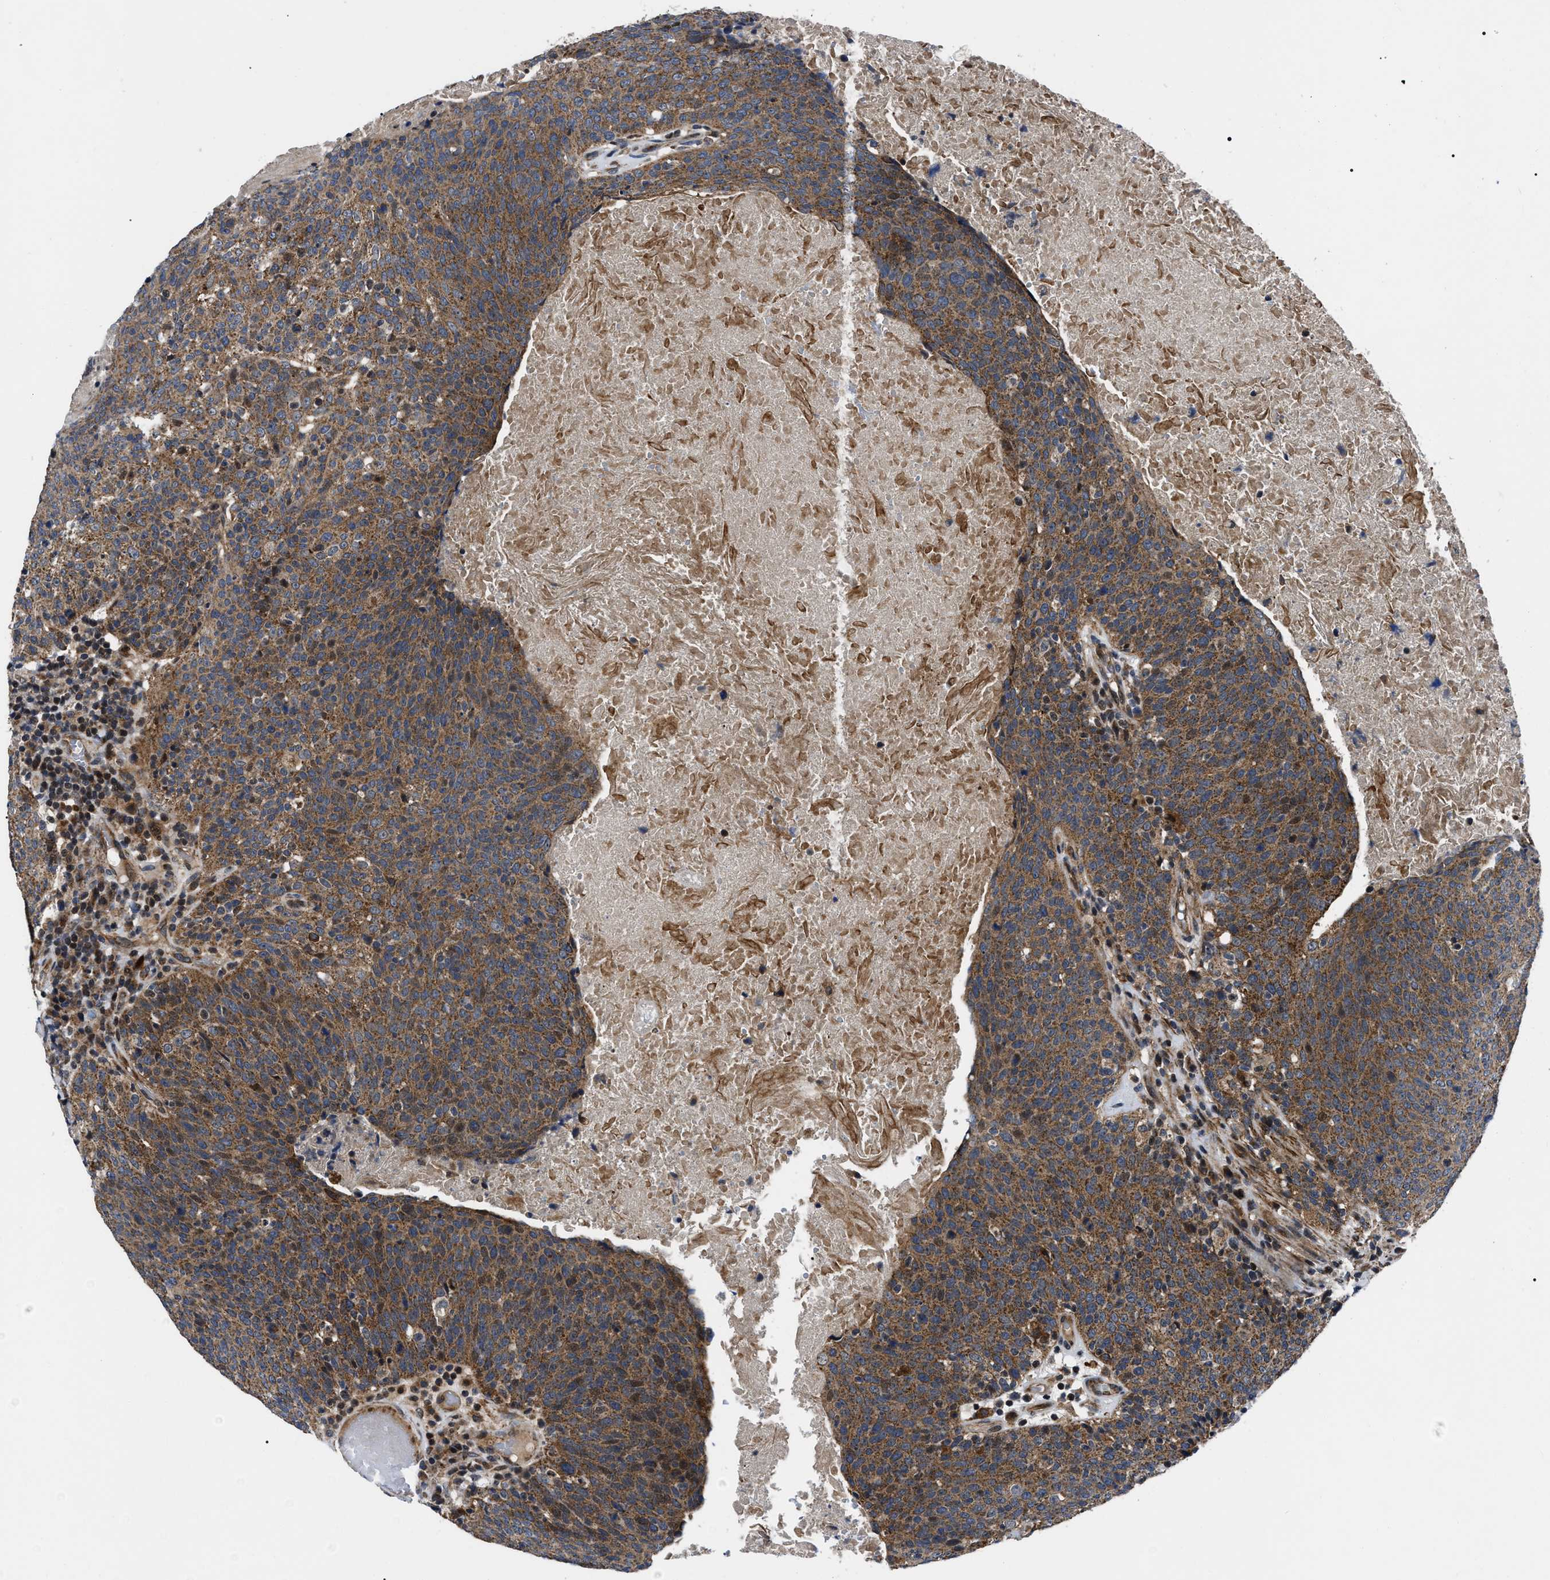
{"staining": {"intensity": "moderate", "quantity": ">75%", "location": "cytoplasmic/membranous,nuclear"}, "tissue": "head and neck cancer", "cell_type": "Tumor cells", "image_type": "cancer", "snomed": [{"axis": "morphology", "description": "Squamous cell carcinoma, NOS"}, {"axis": "morphology", "description": "Squamous cell carcinoma, metastatic, NOS"}, {"axis": "topography", "description": "Lymph node"}, {"axis": "topography", "description": "Head-Neck"}], "caption": "Moderate cytoplasmic/membranous and nuclear protein expression is appreciated in about >75% of tumor cells in head and neck cancer.", "gene": "PPWD1", "patient": {"sex": "male", "age": 62}}